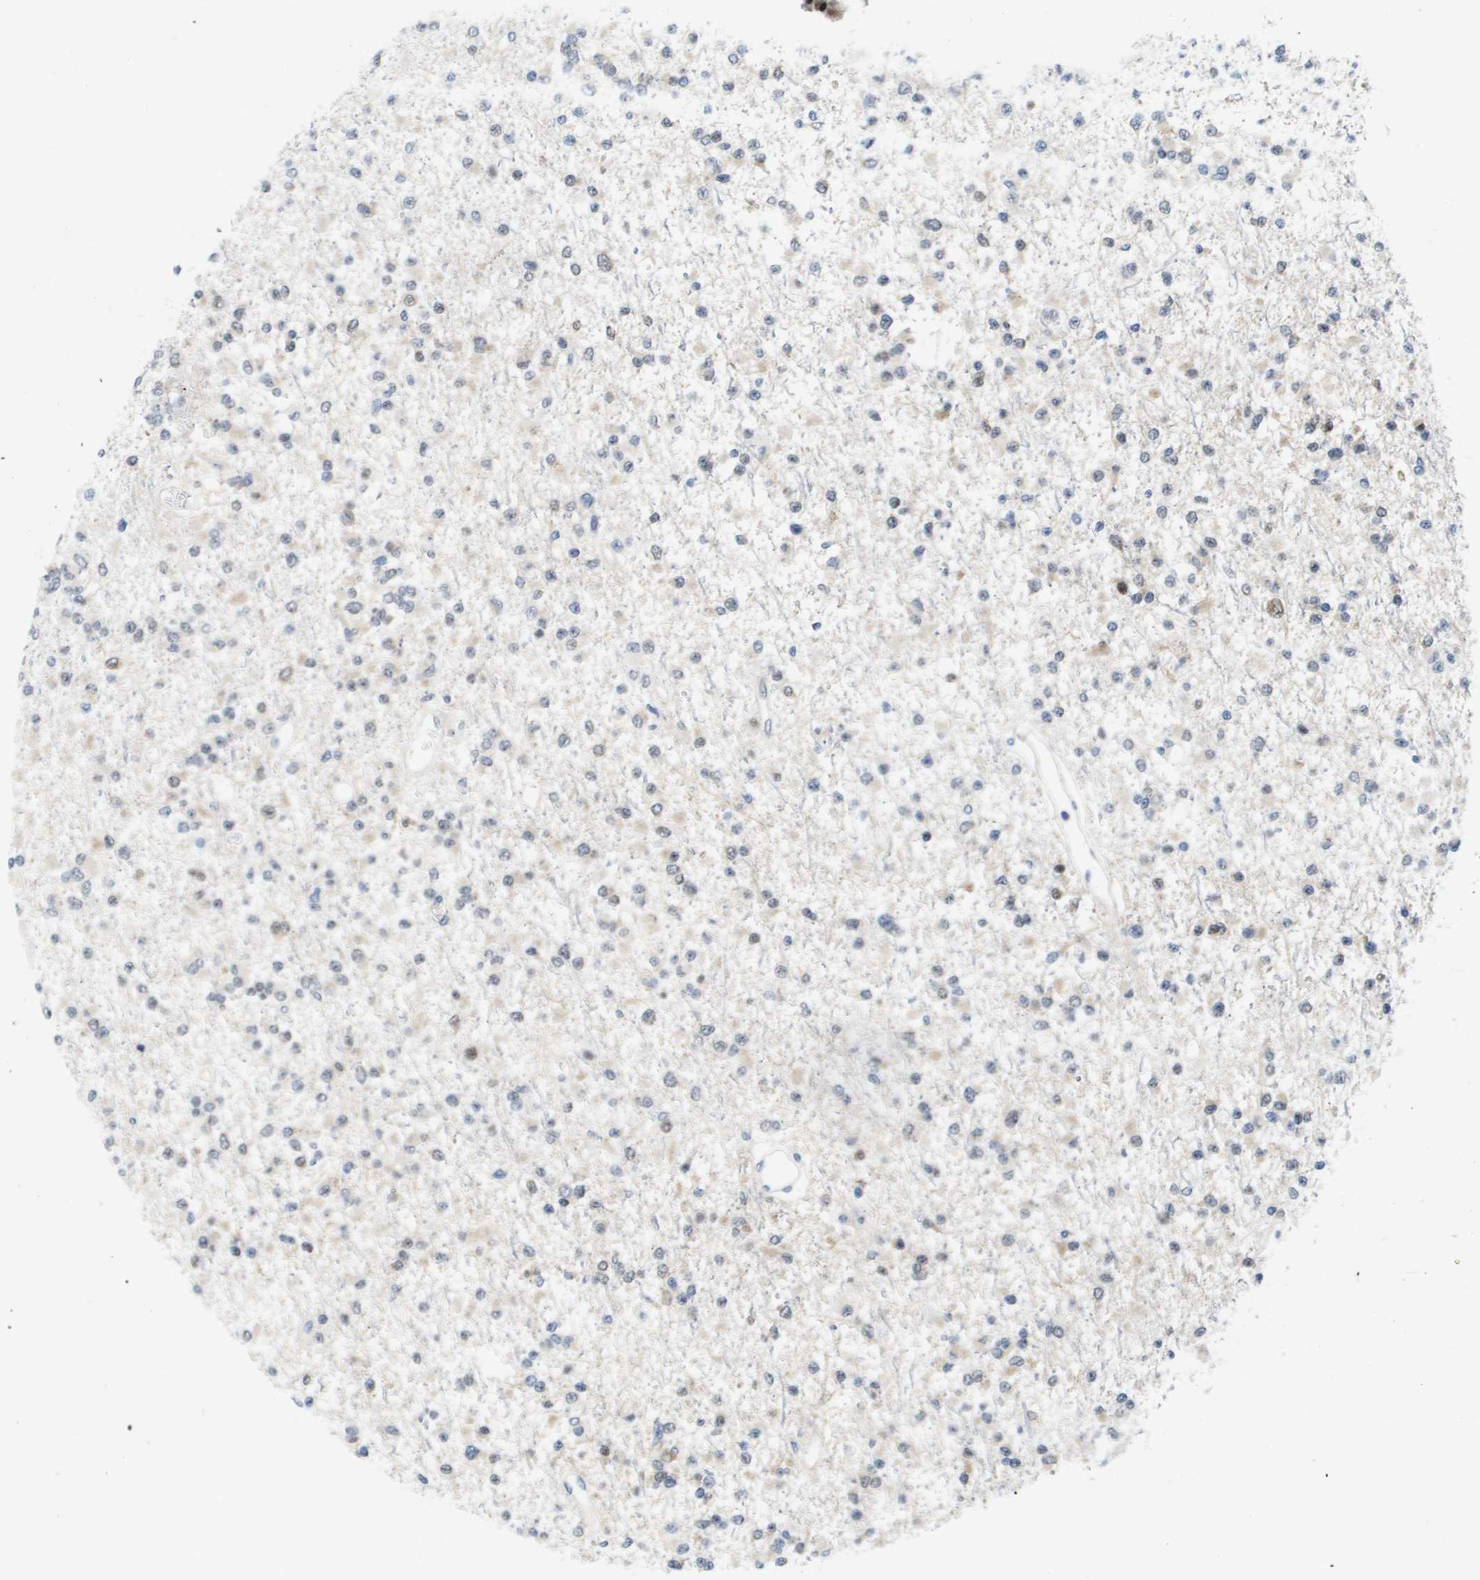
{"staining": {"intensity": "moderate", "quantity": "<25%", "location": "nuclear"}, "tissue": "glioma", "cell_type": "Tumor cells", "image_type": "cancer", "snomed": [{"axis": "morphology", "description": "Glioma, malignant, Low grade"}, {"axis": "topography", "description": "Brain"}], "caption": "A micrograph of glioma stained for a protein shows moderate nuclear brown staining in tumor cells. The protein is shown in brown color, while the nuclei are stained blue.", "gene": "FKBP4", "patient": {"sex": "female", "age": 22}}